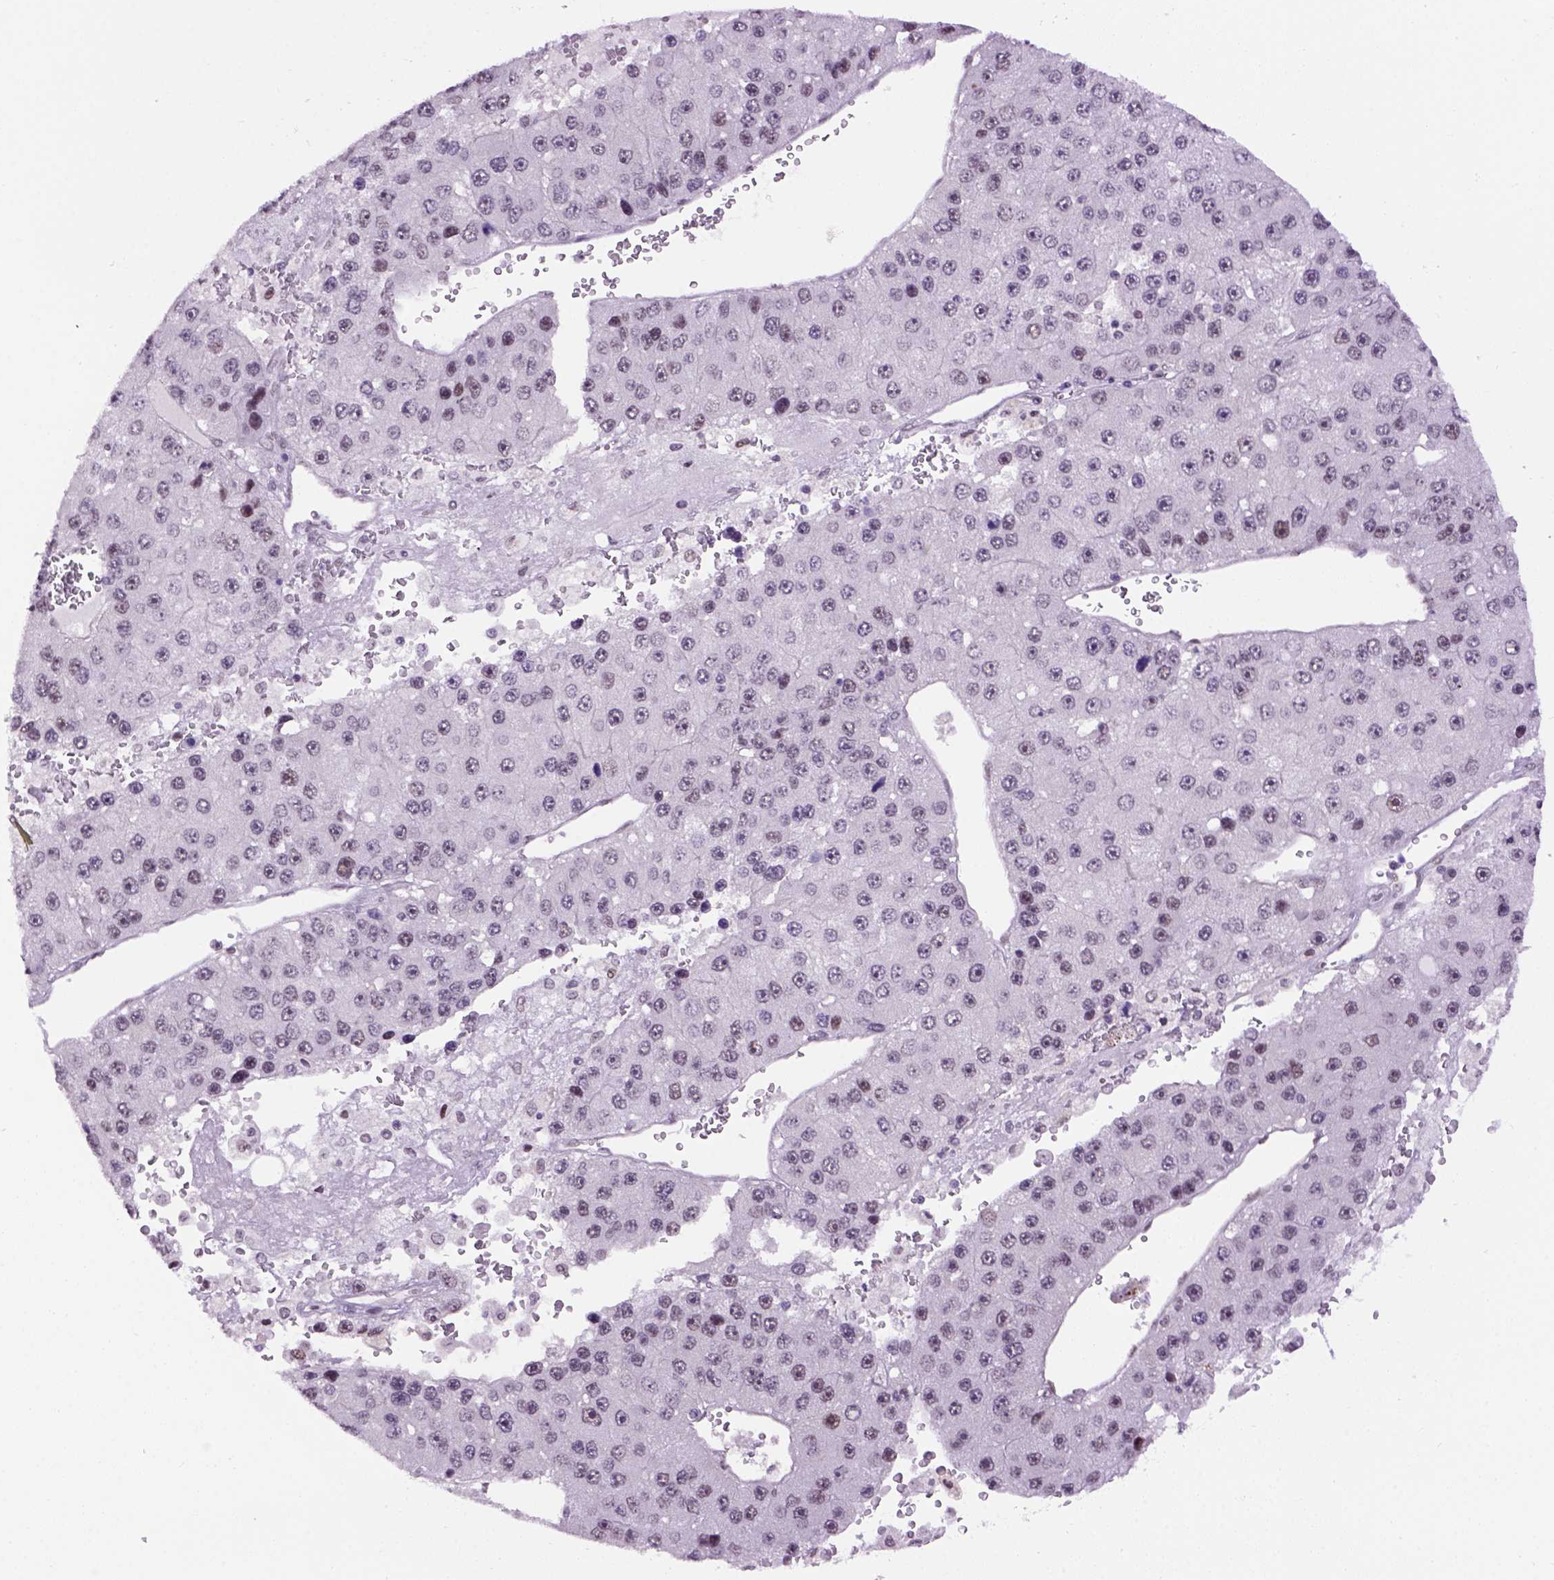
{"staining": {"intensity": "weak", "quantity": "<25%", "location": "nuclear"}, "tissue": "liver cancer", "cell_type": "Tumor cells", "image_type": "cancer", "snomed": [{"axis": "morphology", "description": "Carcinoma, Hepatocellular, NOS"}, {"axis": "topography", "description": "Liver"}], "caption": "Immunohistochemical staining of human liver hepatocellular carcinoma displays no significant expression in tumor cells.", "gene": "TBPL1", "patient": {"sex": "female", "age": 73}}